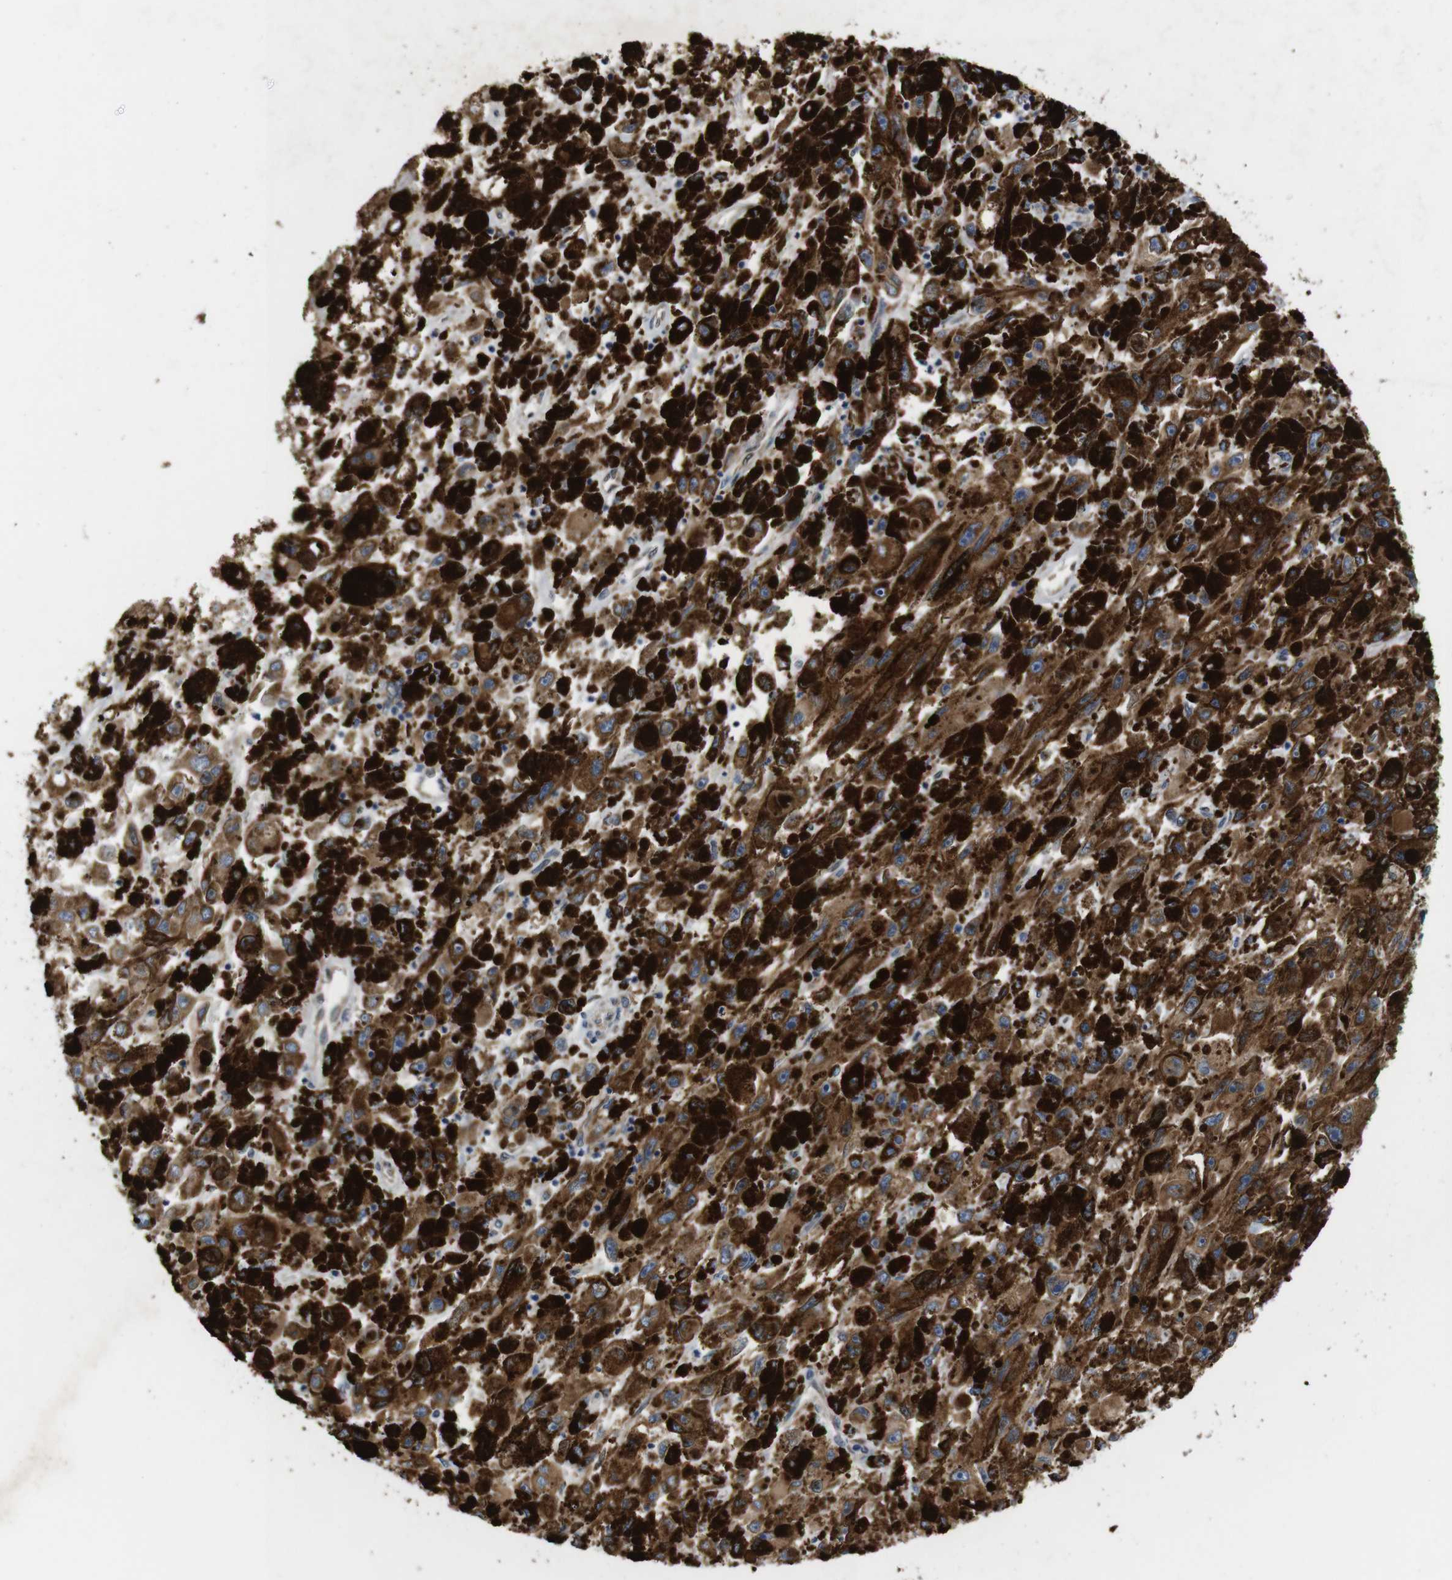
{"staining": {"intensity": "strong", "quantity": ">75%", "location": "cytoplasmic/membranous"}, "tissue": "melanoma", "cell_type": "Tumor cells", "image_type": "cancer", "snomed": [{"axis": "morphology", "description": "Malignant melanoma, NOS"}, {"axis": "topography", "description": "Skin"}], "caption": "Brown immunohistochemical staining in human malignant melanoma displays strong cytoplasmic/membranous expression in approximately >75% of tumor cells.", "gene": "HACD3", "patient": {"sex": "female", "age": 104}}